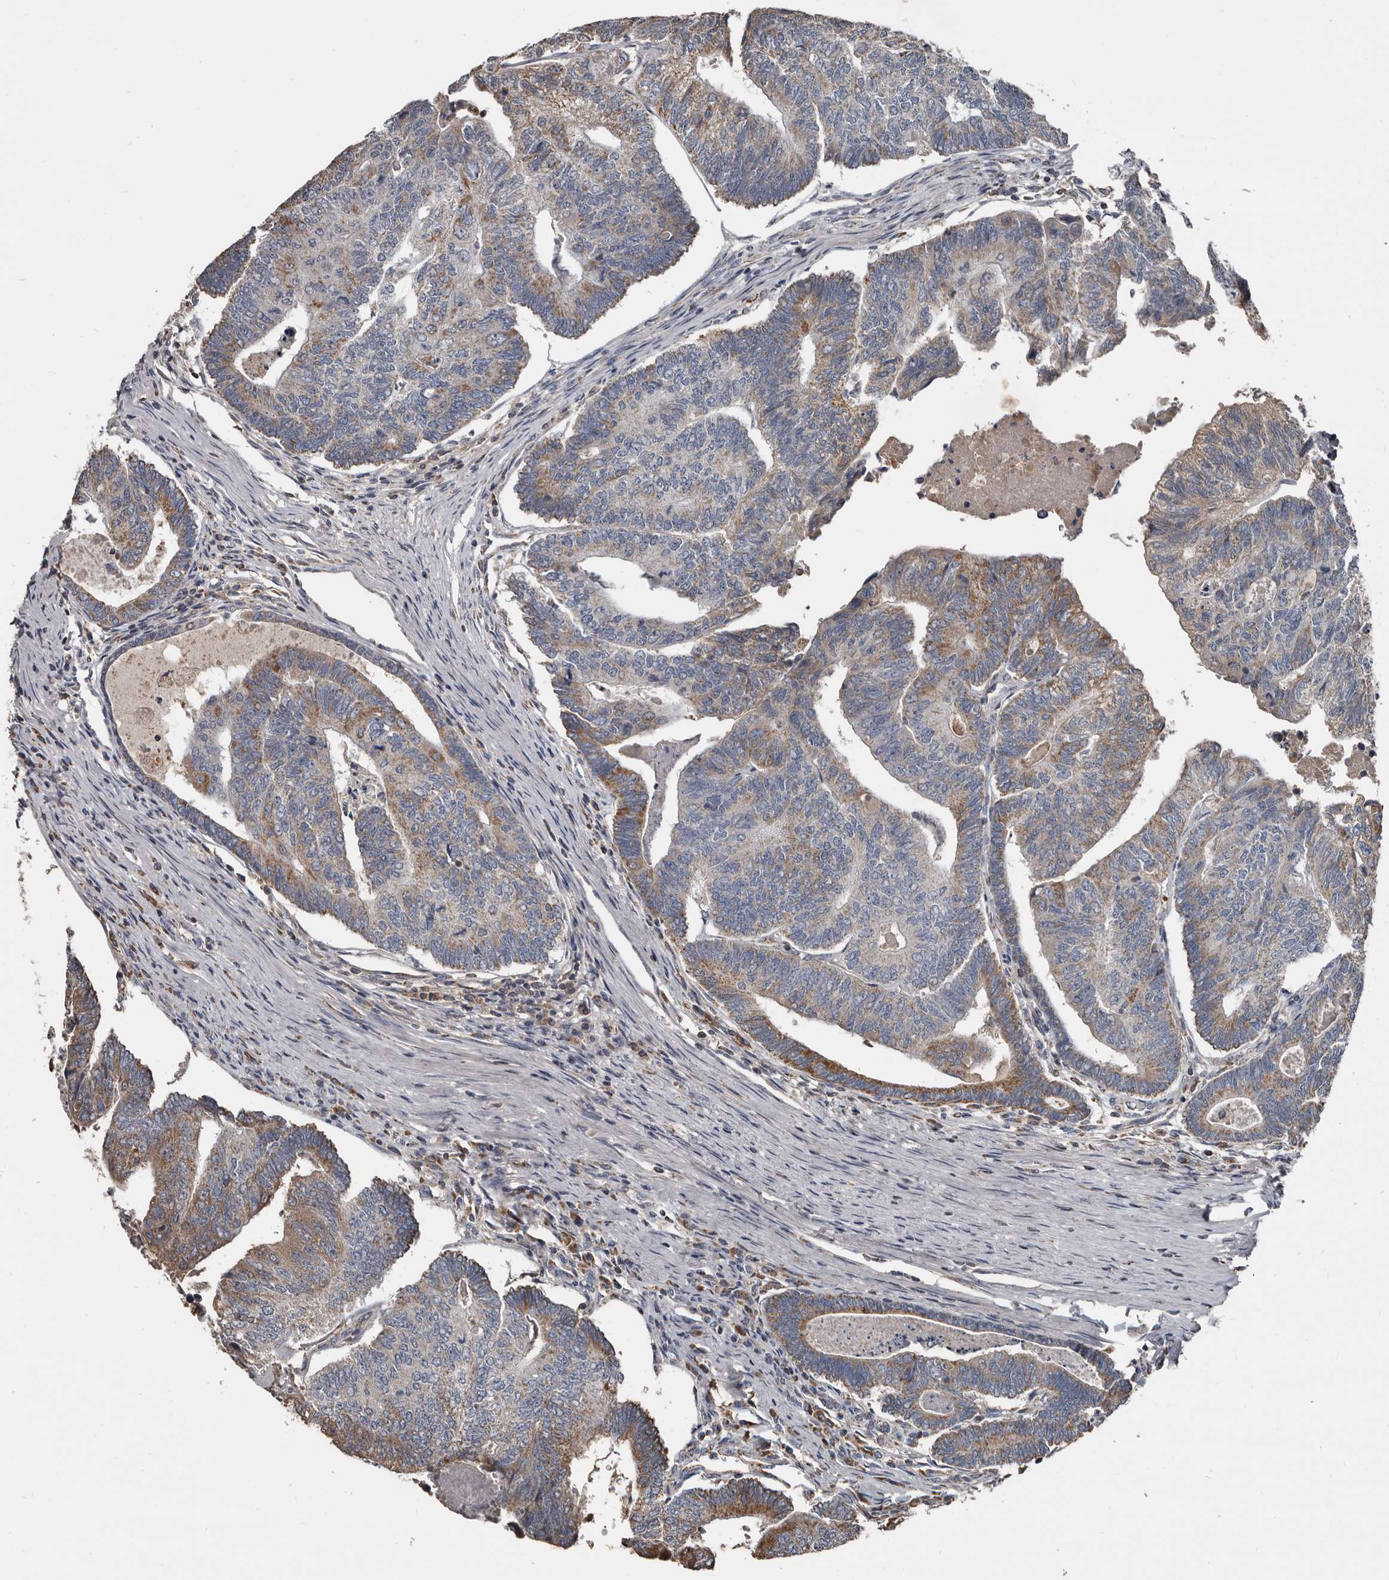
{"staining": {"intensity": "moderate", "quantity": "25%-75%", "location": "cytoplasmic/membranous"}, "tissue": "colorectal cancer", "cell_type": "Tumor cells", "image_type": "cancer", "snomed": [{"axis": "morphology", "description": "Adenocarcinoma, NOS"}, {"axis": "topography", "description": "Colon"}], "caption": "A brown stain labels moderate cytoplasmic/membranous staining of a protein in colorectal cancer (adenocarcinoma) tumor cells.", "gene": "GREB1", "patient": {"sex": "female", "age": 67}}